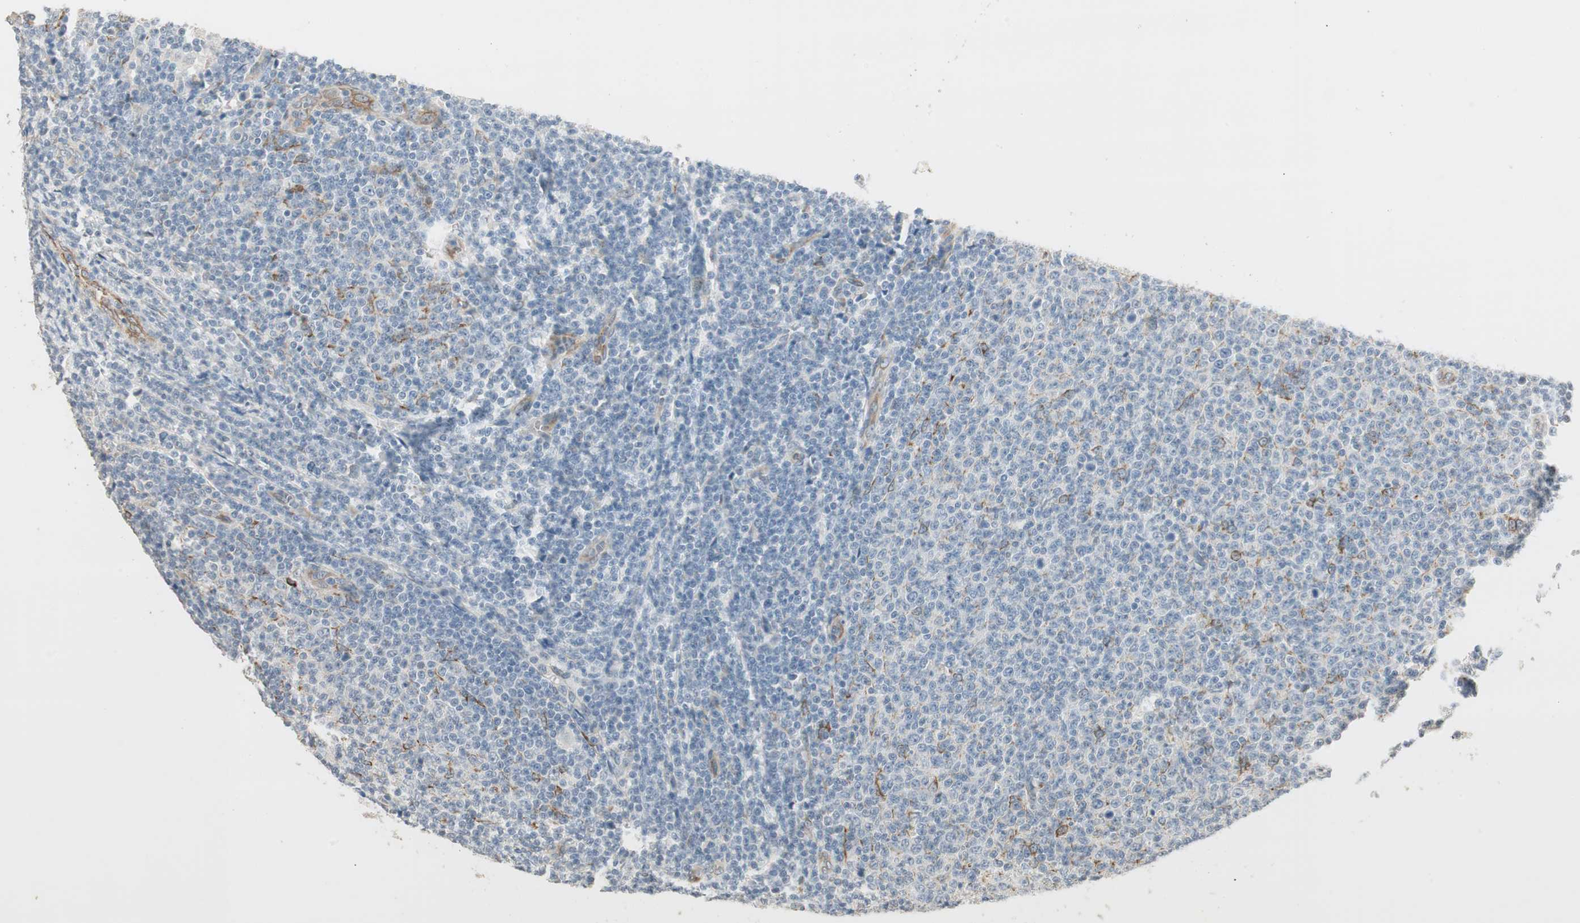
{"staining": {"intensity": "moderate", "quantity": "<25%", "location": "cytoplasmic/membranous"}, "tissue": "lymphoma", "cell_type": "Tumor cells", "image_type": "cancer", "snomed": [{"axis": "morphology", "description": "Malignant lymphoma, non-Hodgkin's type, Low grade"}, {"axis": "topography", "description": "Lymph node"}], "caption": "Immunohistochemistry photomicrograph of neoplastic tissue: lymphoma stained using IHC shows low levels of moderate protein expression localized specifically in the cytoplasmic/membranous of tumor cells, appearing as a cytoplasmic/membranous brown color.", "gene": "TASOR", "patient": {"sex": "male", "age": 66}}